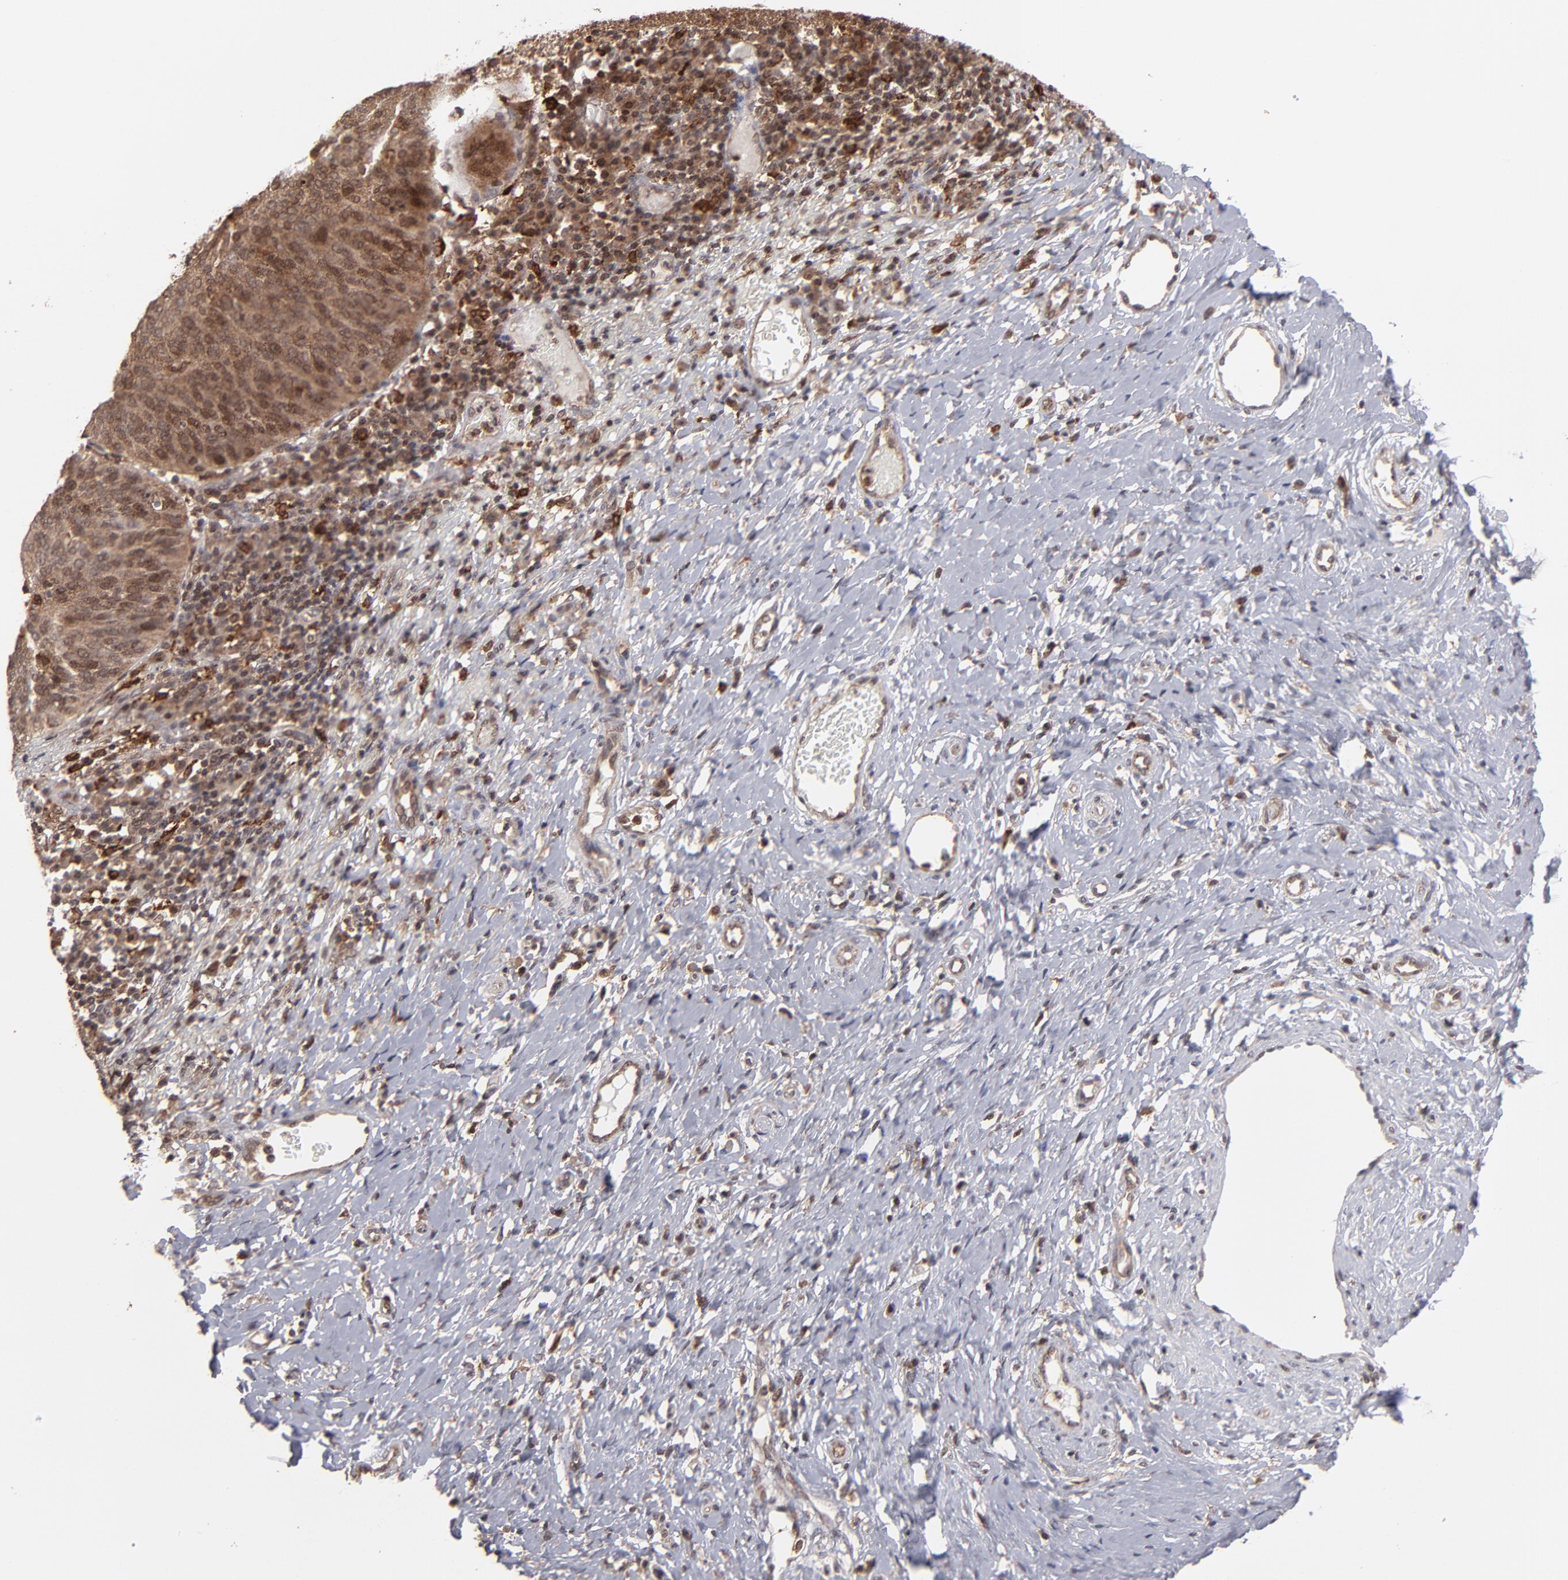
{"staining": {"intensity": "strong", "quantity": ">75%", "location": "cytoplasmic/membranous,nuclear"}, "tissue": "cervical cancer", "cell_type": "Tumor cells", "image_type": "cancer", "snomed": [{"axis": "morphology", "description": "Normal tissue, NOS"}, {"axis": "morphology", "description": "Squamous cell carcinoma, NOS"}, {"axis": "topography", "description": "Cervix"}], "caption": "The histopathology image demonstrates a brown stain indicating the presence of a protein in the cytoplasmic/membranous and nuclear of tumor cells in cervical squamous cell carcinoma. The staining was performed using DAB to visualize the protein expression in brown, while the nuclei were stained in blue with hematoxylin (Magnification: 20x).", "gene": "RGS6", "patient": {"sex": "female", "age": 39}}